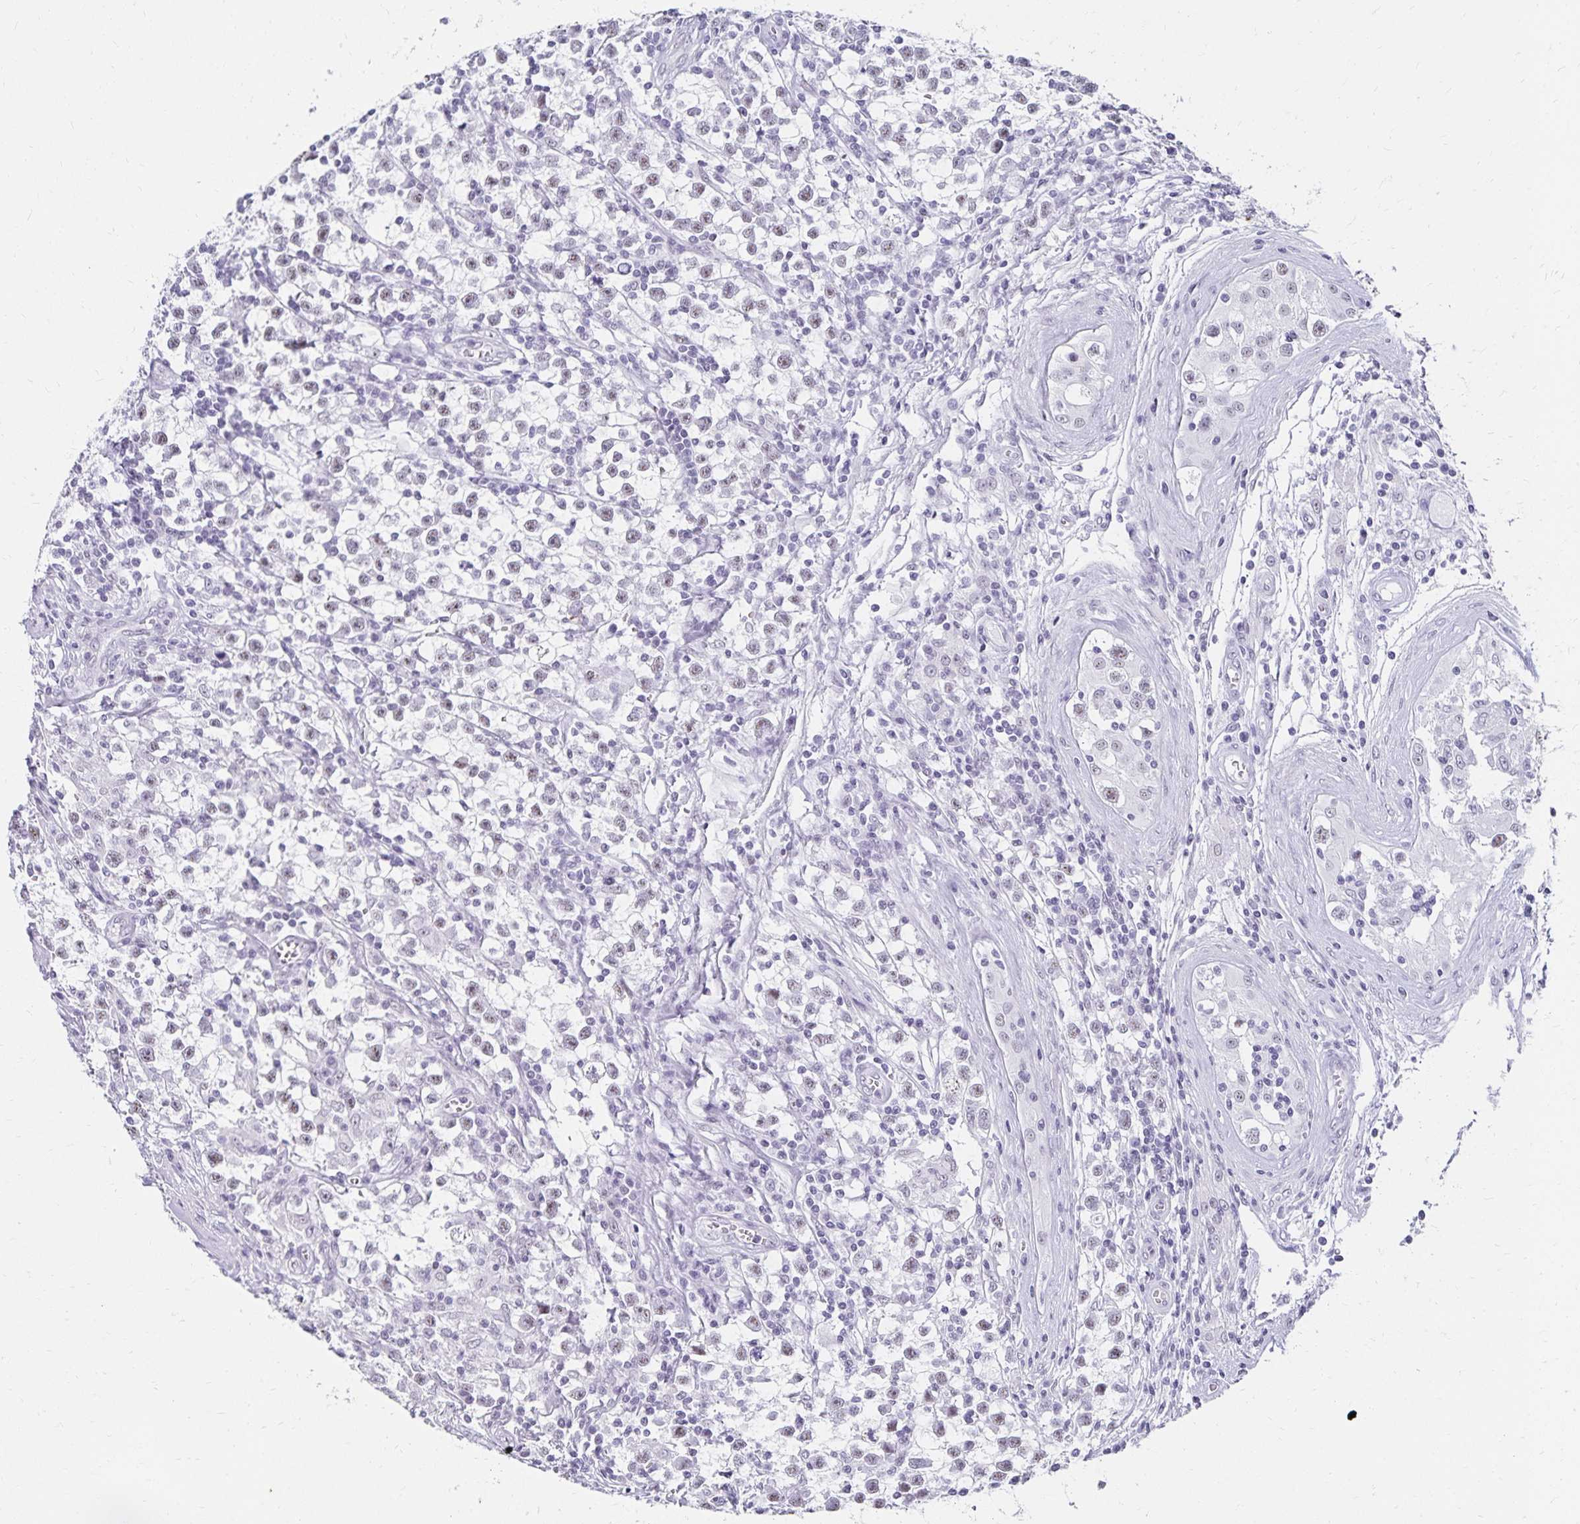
{"staining": {"intensity": "negative", "quantity": "none", "location": "none"}, "tissue": "testis cancer", "cell_type": "Tumor cells", "image_type": "cancer", "snomed": [{"axis": "morphology", "description": "Seminoma, NOS"}, {"axis": "topography", "description": "Testis"}], "caption": "Tumor cells show no significant protein positivity in testis seminoma.", "gene": "C20orf85", "patient": {"sex": "male", "age": 31}}